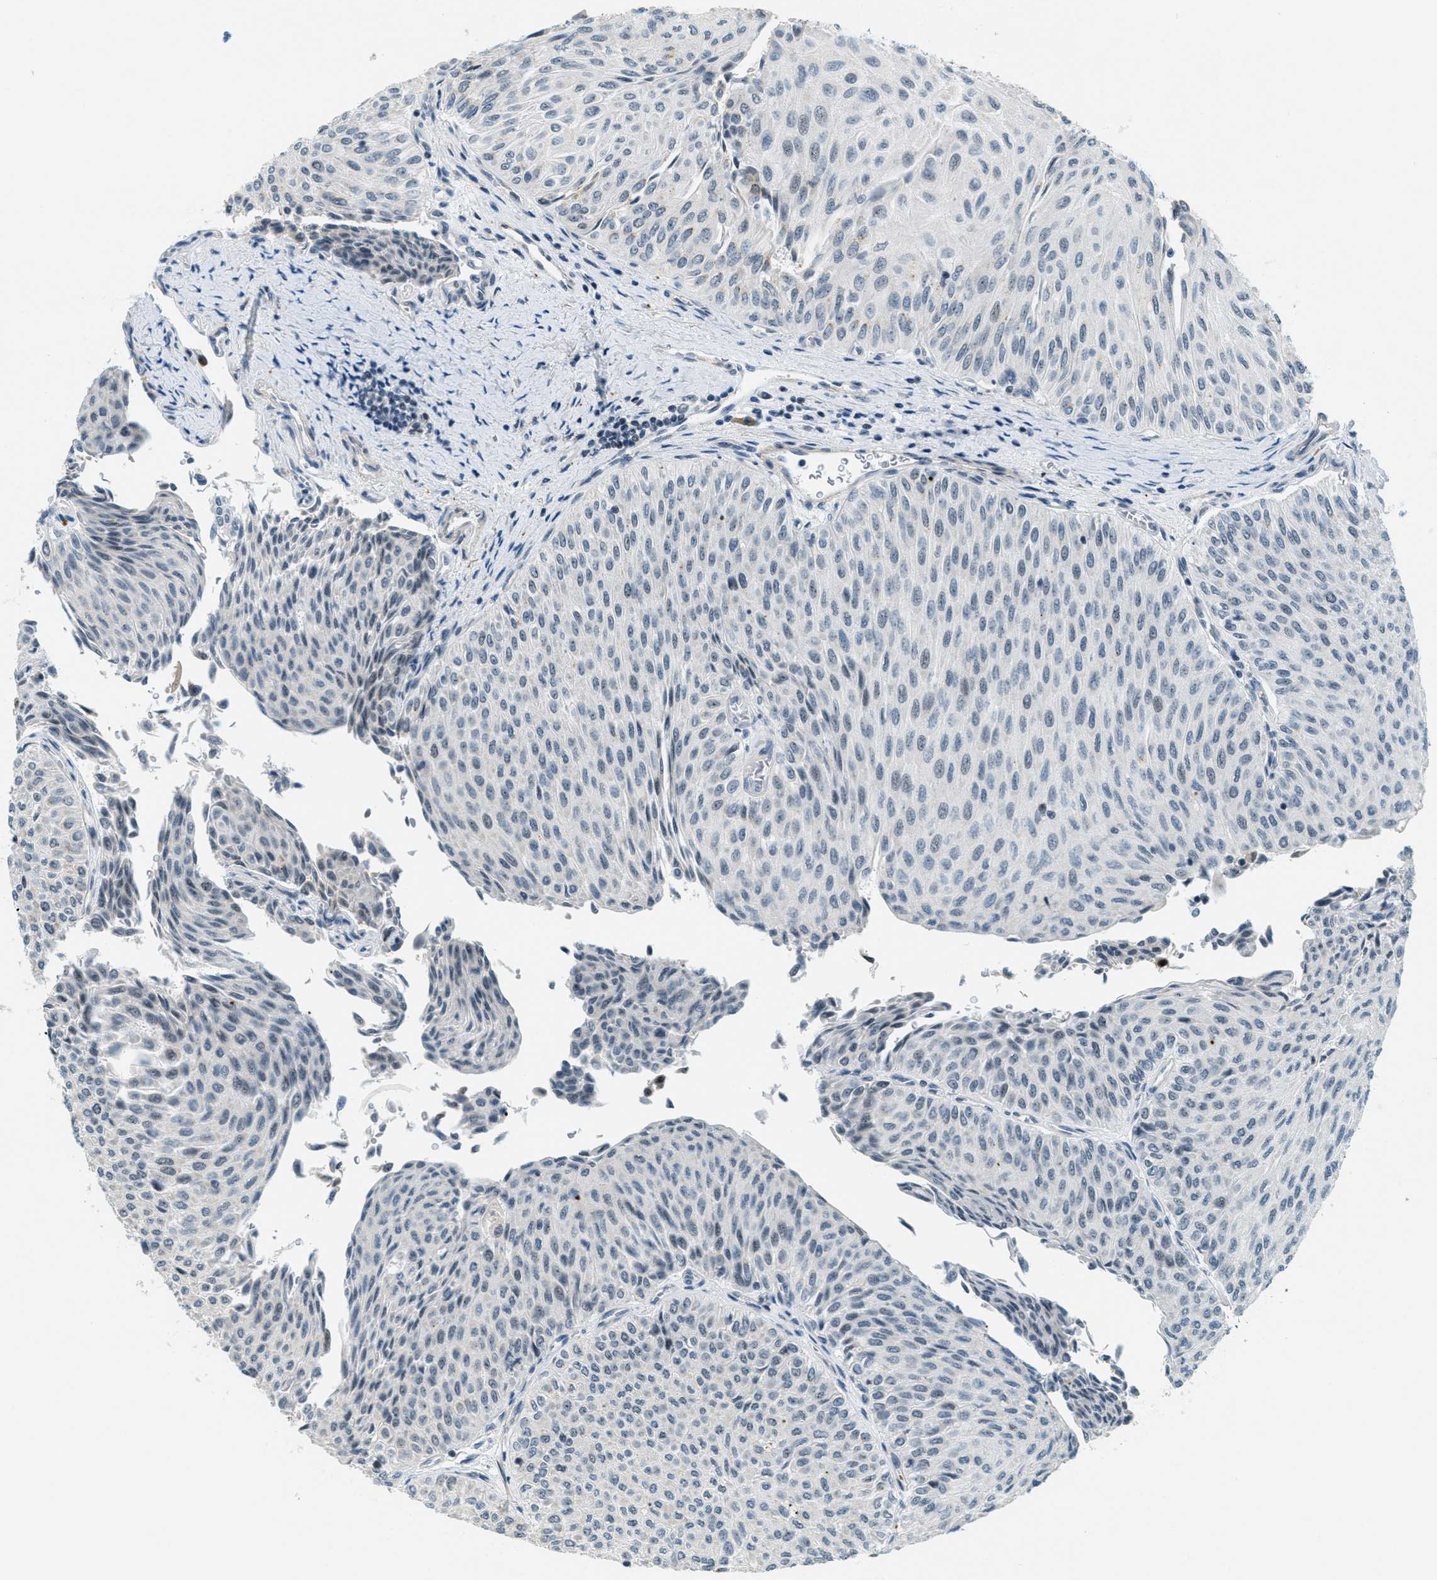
{"staining": {"intensity": "weak", "quantity": "<25%", "location": "nuclear"}, "tissue": "urothelial cancer", "cell_type": "Tumor cells", "image_type": "cancer", "snomed": [{"axis": "morphology", "description": "Urothelial carcinoma, Low grade"}, {"axis": "topography", "description": "Urinary bladder"}], "caption": "This histopathology image is of urothelial cancer stained with immunohistochemistry (IHC) to label a protein in brown with the nuclei are counter-stained blue. There is no staining in tumor cells.", "gene": "DDX47", "patient": {"sex": "male", "age": 78}}